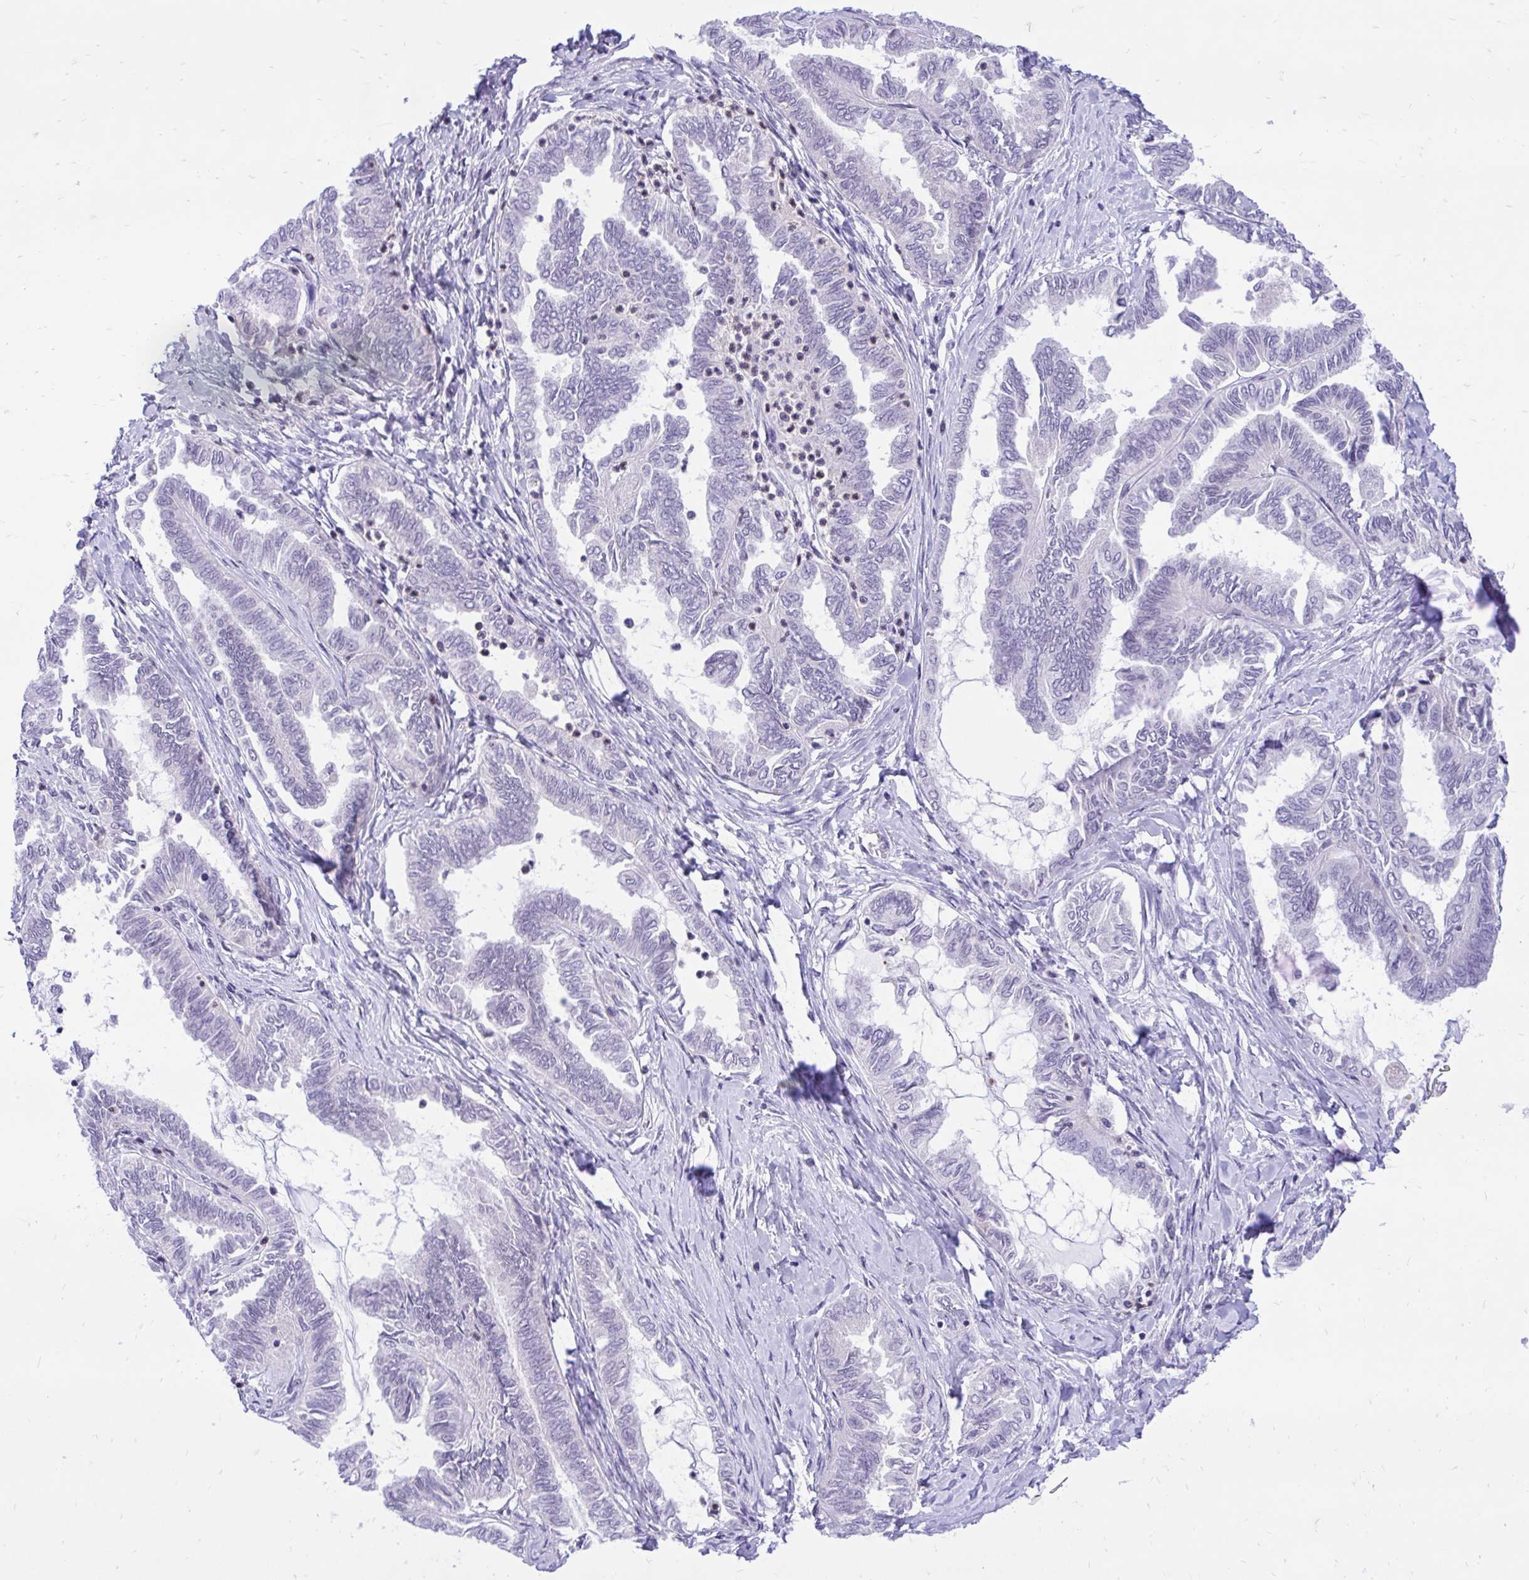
{"staining": {"intensity": "negative", "quantity": "none", "location": "none"}, "tissue": "ovarian cancer", "cell_type": "Tumor cells", "image_type": "cancer", "snomed": [{"axis": "morphology", "description": "Carcinoma, endometroid"}, {"axis": "topography", "description": "Ovary"}], "caption": "Tumor cells show no significant staining in ovarian endometroid carcinoma. (Immunohistochemistry (ihc), brightfield microscopy, high magnification).", "gene": "CXCL8", "patient": {"sex": "female", "age": 70}}